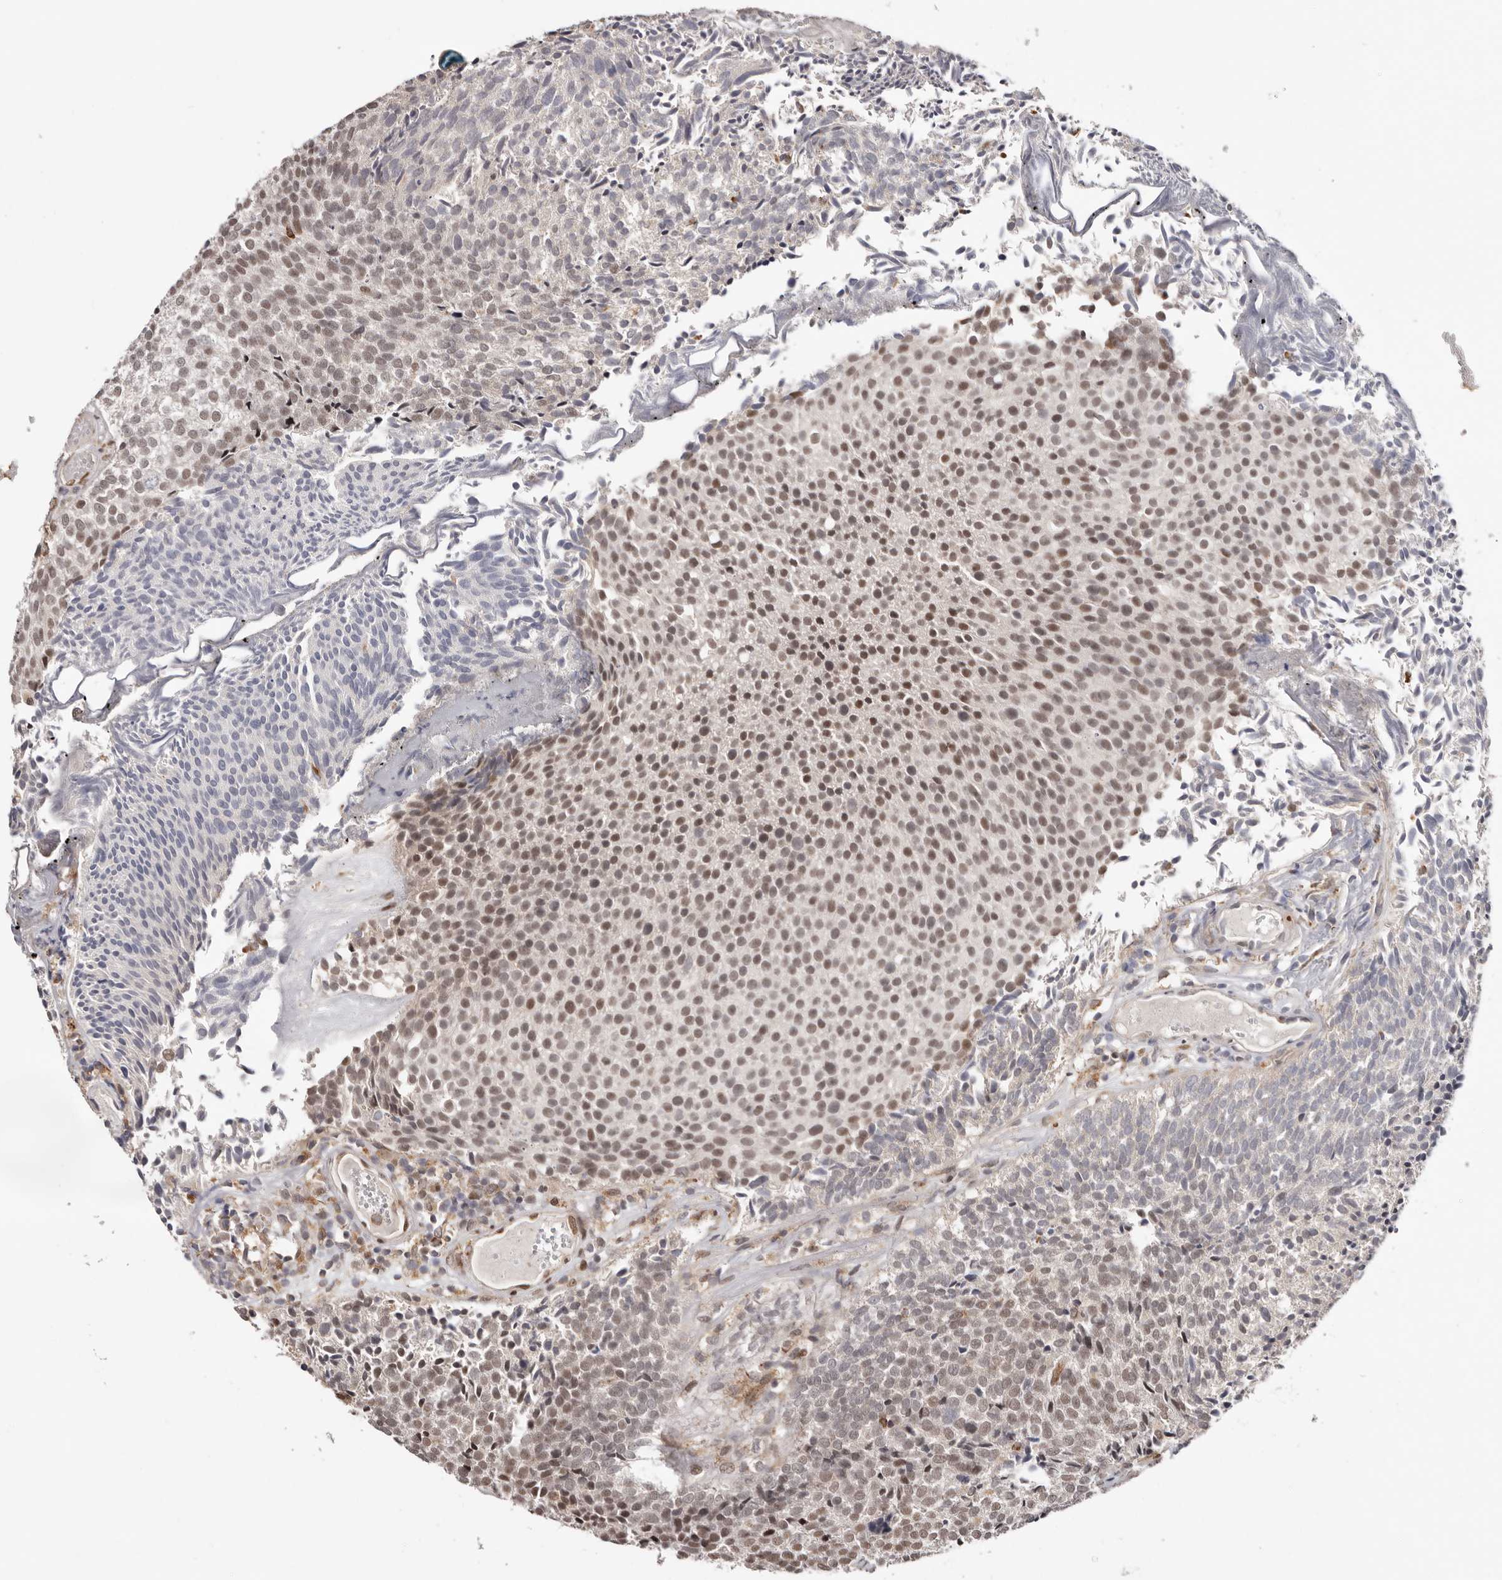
{"staining": {"intensity": "moderate", "quantity": ">75%", "location": "nuclear"}, "tissue": "urothelial cancer", "cell_type": "Tumor cells", "image_type": "cancer", "snomed": [{"axis": "morphology", "description": "Urothelial carcinoma, Low grade"}, {"axis": "topography", "description": "Urinary bladder"}], "caption": "There is medium levels of moderate nuclear expression in tumor cells of urothelial carcinoma (low-grade), as demonstrated by immunohistochemical staining (brown color).", "gene": "SMAD7", "patient": {"sex": "male", "age": 86}}